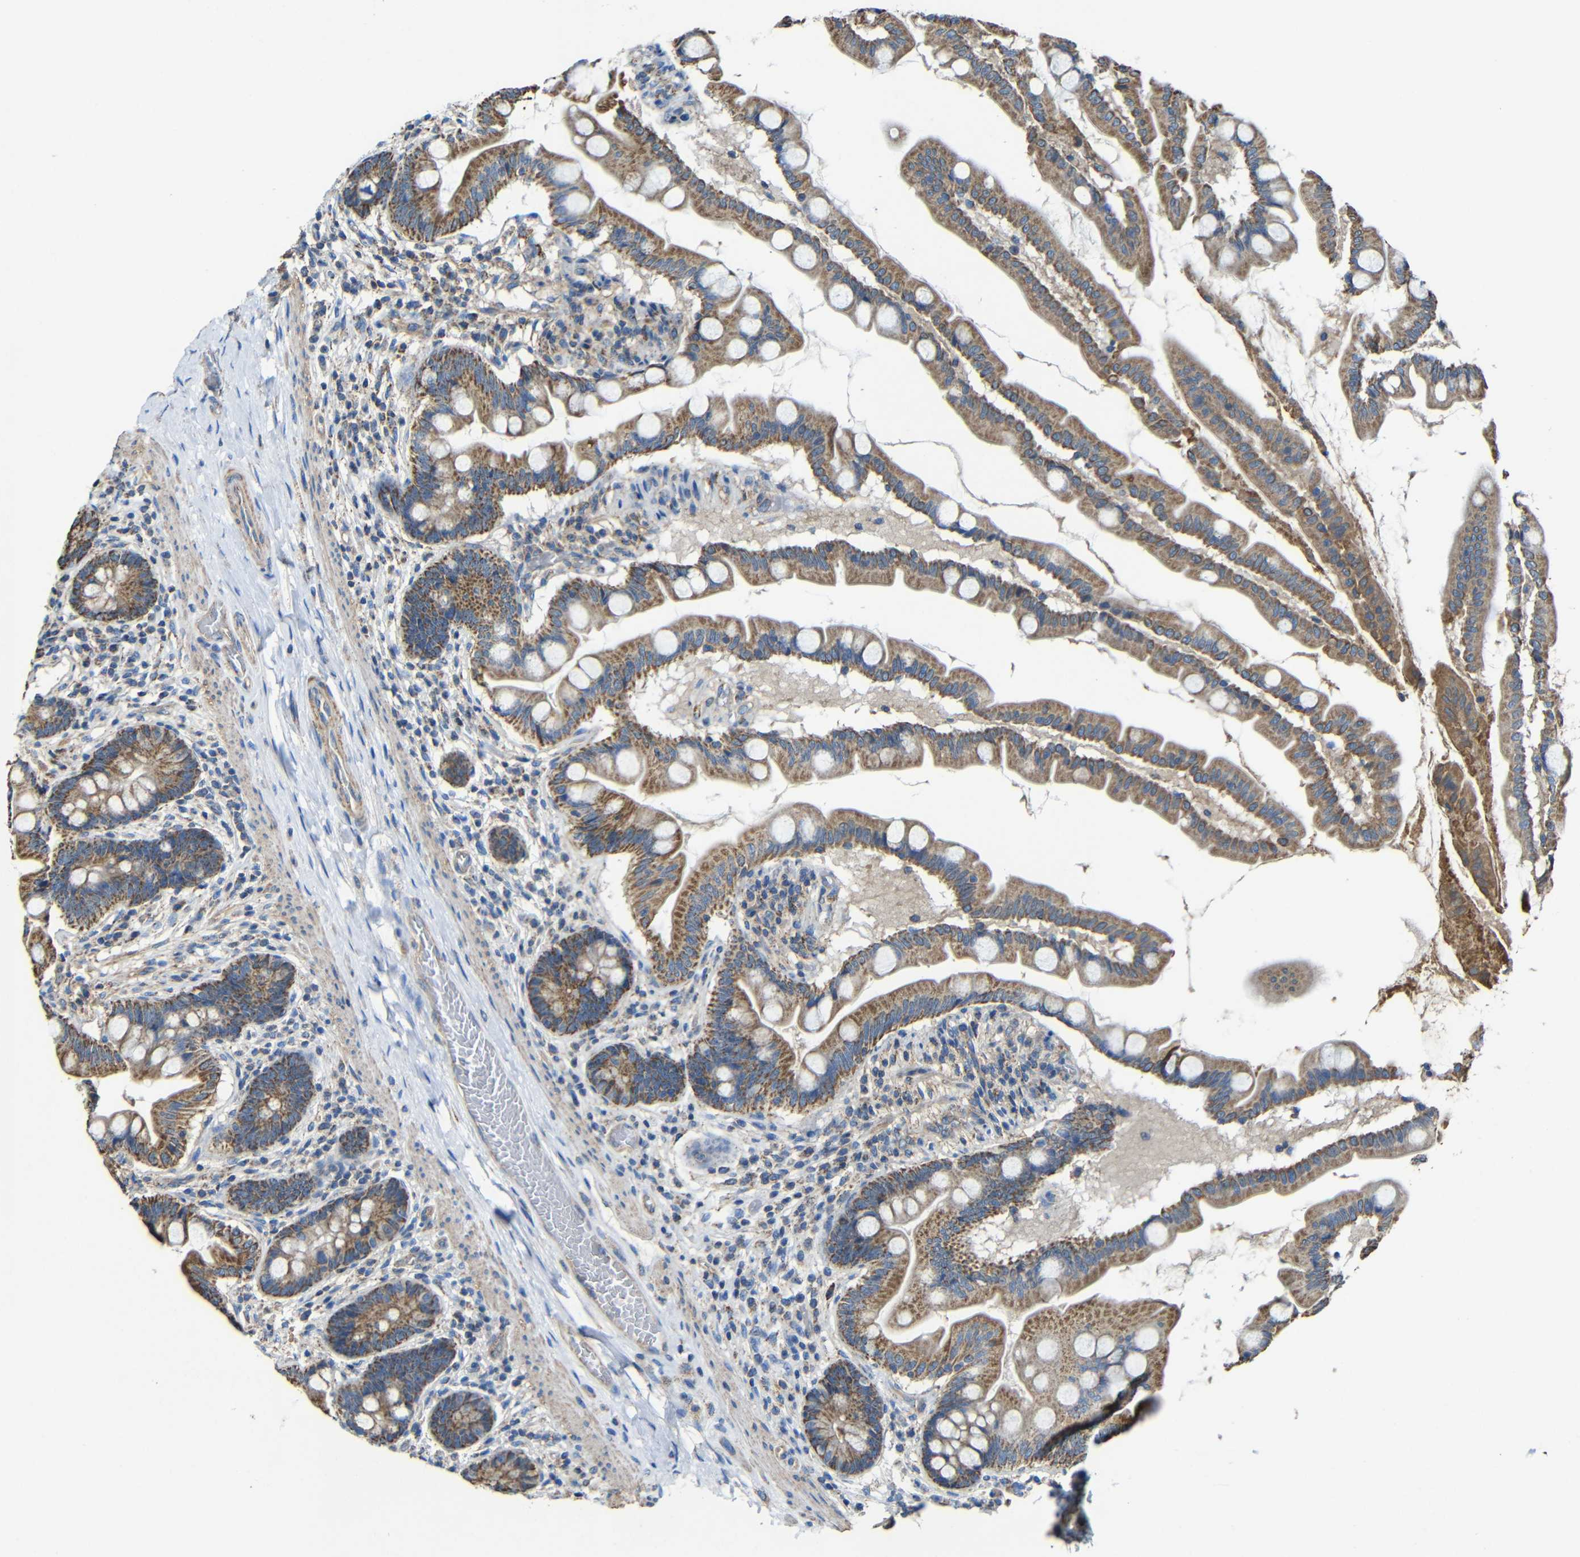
{"staining": {"intensity": "moderate", "quantity": ">75%", "location": "cytoplasmic/membranous"}, "tissue": "small intestine", "cell_type": "Glandular cells", "image_type": "normal", "snomed": [{"axis": "morphology", "description": "Normal tissue, NOS"}, {"axis": "topography", "description": "Small intestine"}], "caption": "Immunohistochemistry micrograph of benign small intestine: human small intestine stained using IHC demonstrates medium levels of moderate protein expression localized specifically in the cytoplasmic/membranous of glandular cells, appearing as a cytoplasmic/membranous brown color.", "gene": "INTS6L", "patient": {"sex": "female", "age": 56}}